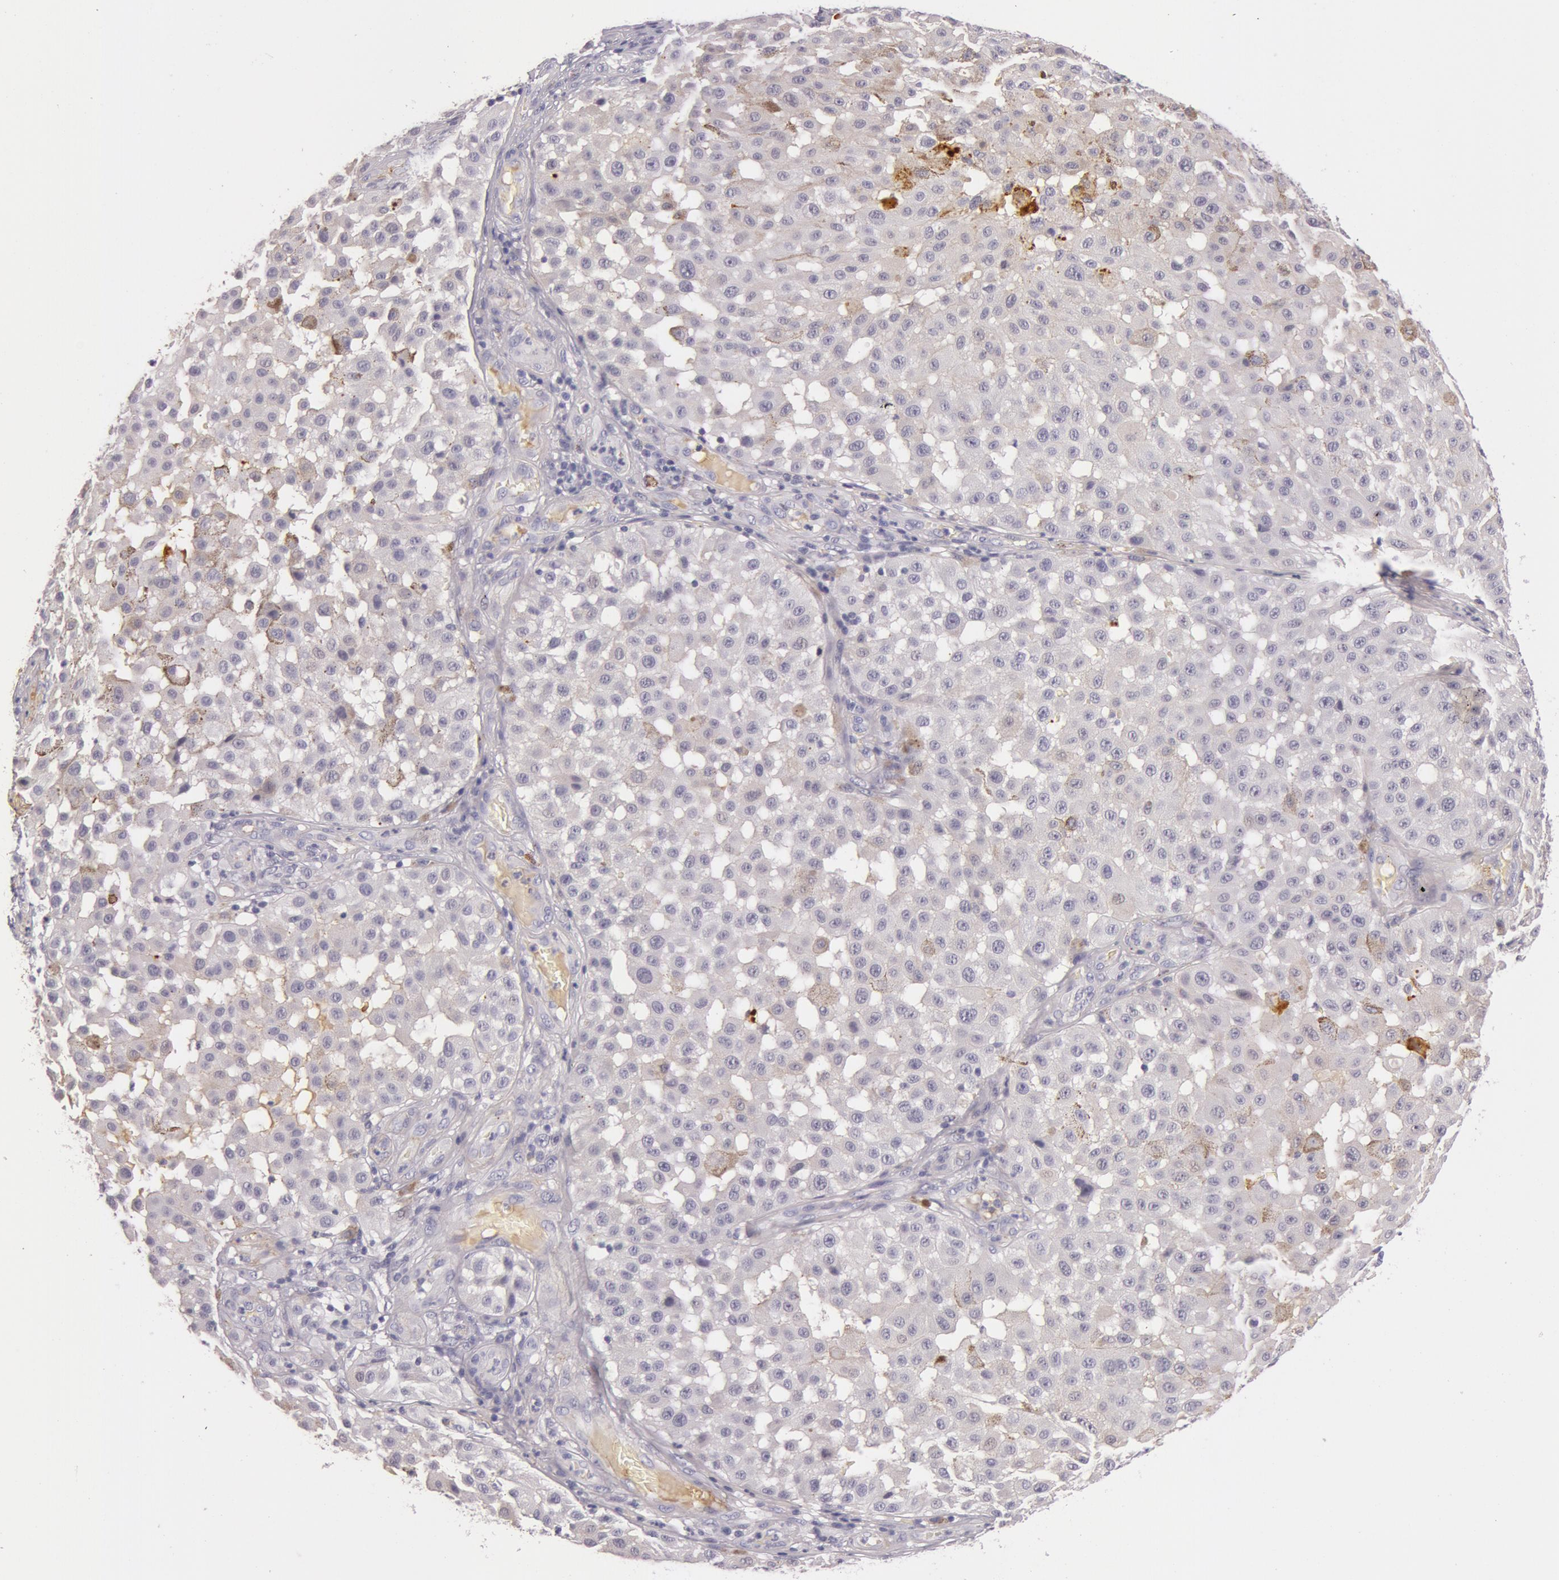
{"staining": {"intensity": "moderate", "quantity": "<25%", "location": "cytoplasmic/membranous"}, "tissue": "melanoma", "cell_type": "Tumor cells", "image_type": "cancer", "snomed": [{"axis": "morphology", "description": "Malignant melanoma, NOS"}, {"axis": "topography", "description": "Skin"}], "caption": "Protein analysis of malignant melanoma tissue reveals moderate cytoplasmic/membranous positivity in approximately <25% of tumor cells.", "gene": "C4BPA", "patient": {"sex": "female", "age": 64}}